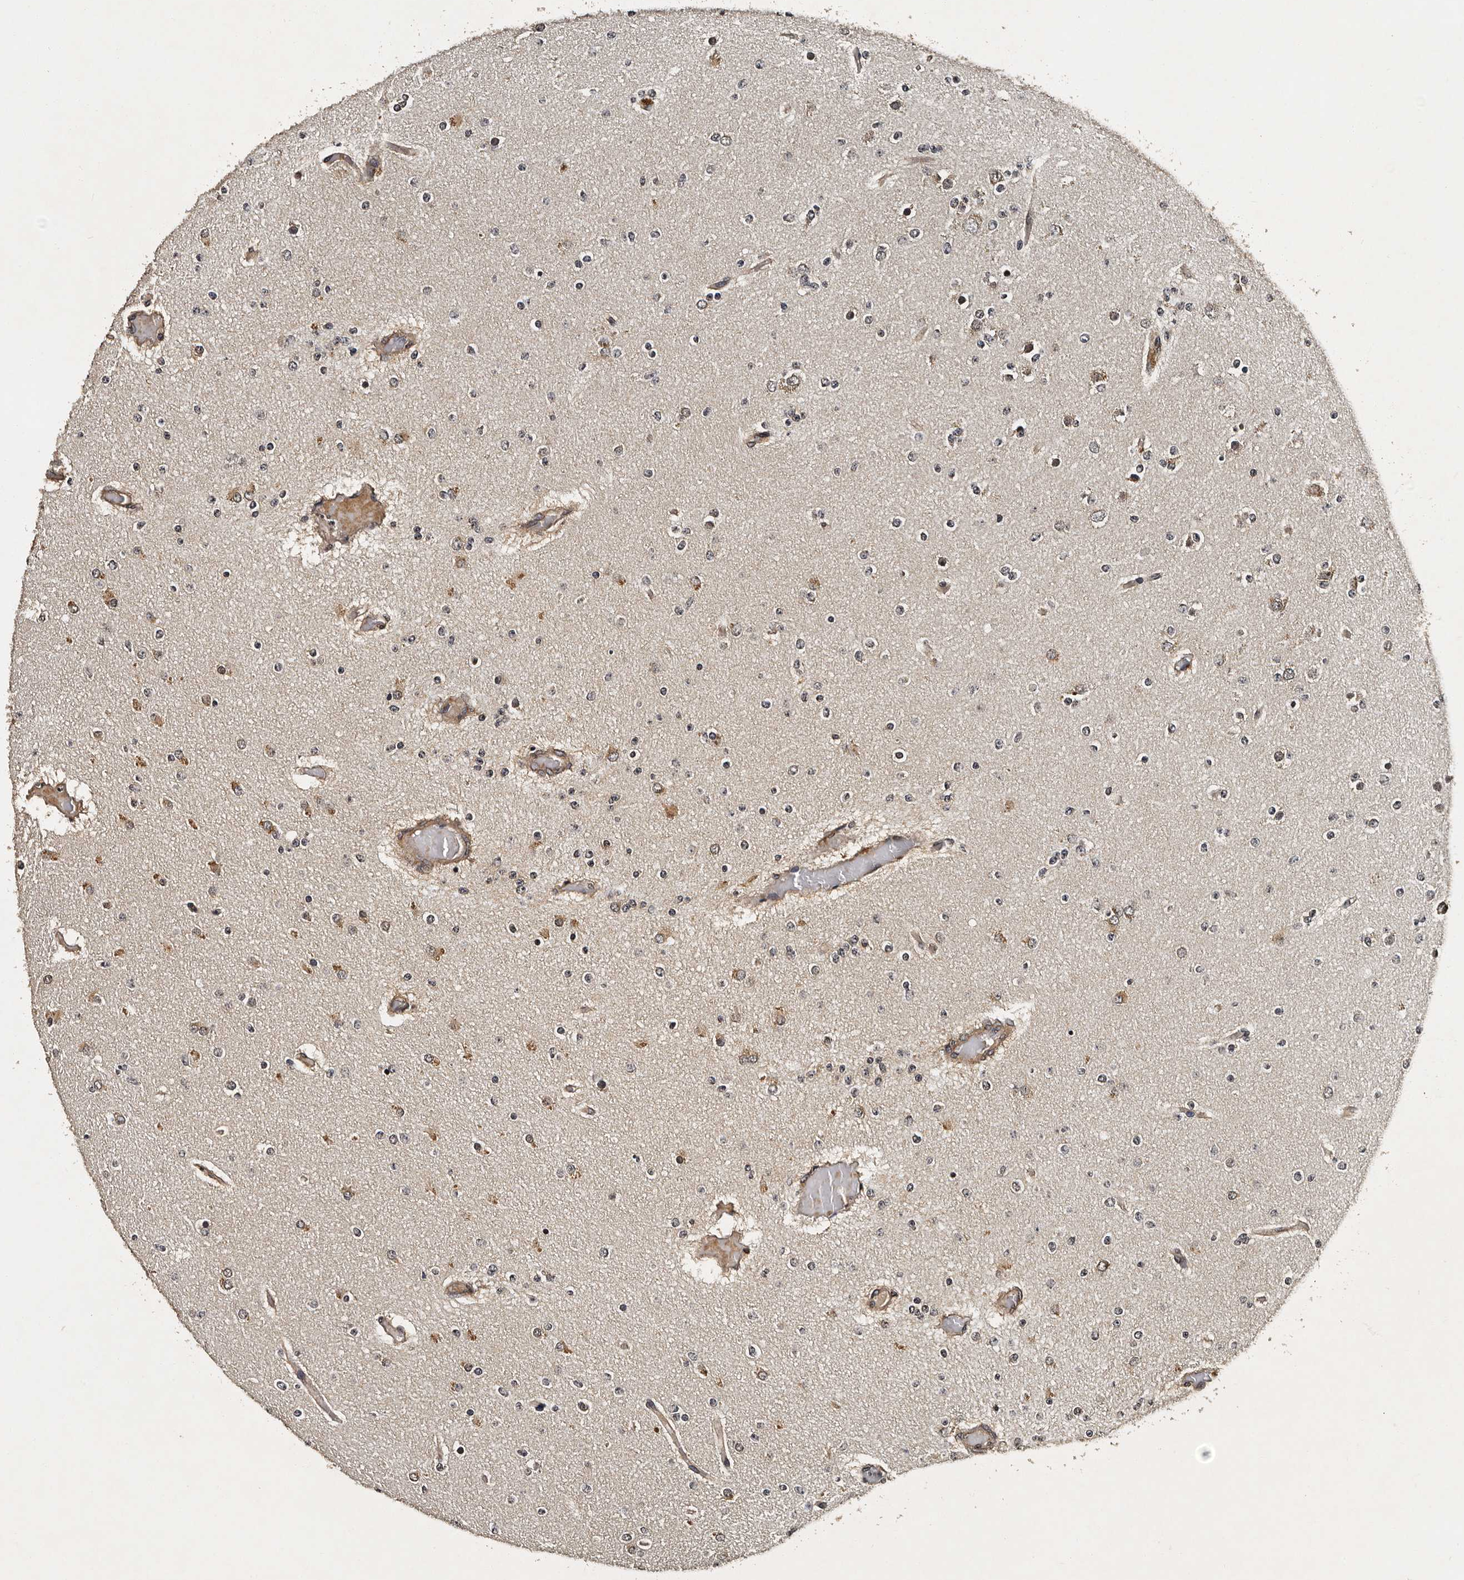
{"staining": {"intensity": "moderate", "quantity": "<25%", "location": "cytoplasmic/membranous"}, "tissue": "glioma", "cell_type": "Tumor cells", "image_type": "cancer", "snomed": [{"axis": "morphology", "description": "Glioma, malignant, Low grade"}, {"axis": "topography", "description": "Brain"}], "caption": "There is low levels of moderate cytoplasmic/membranous staining in tumor cells of glioma, as demonstrated by immunohistochemical staining (brown color).", "gene": "CPNE3", "patient": {"sex": "female", "age": 22}}